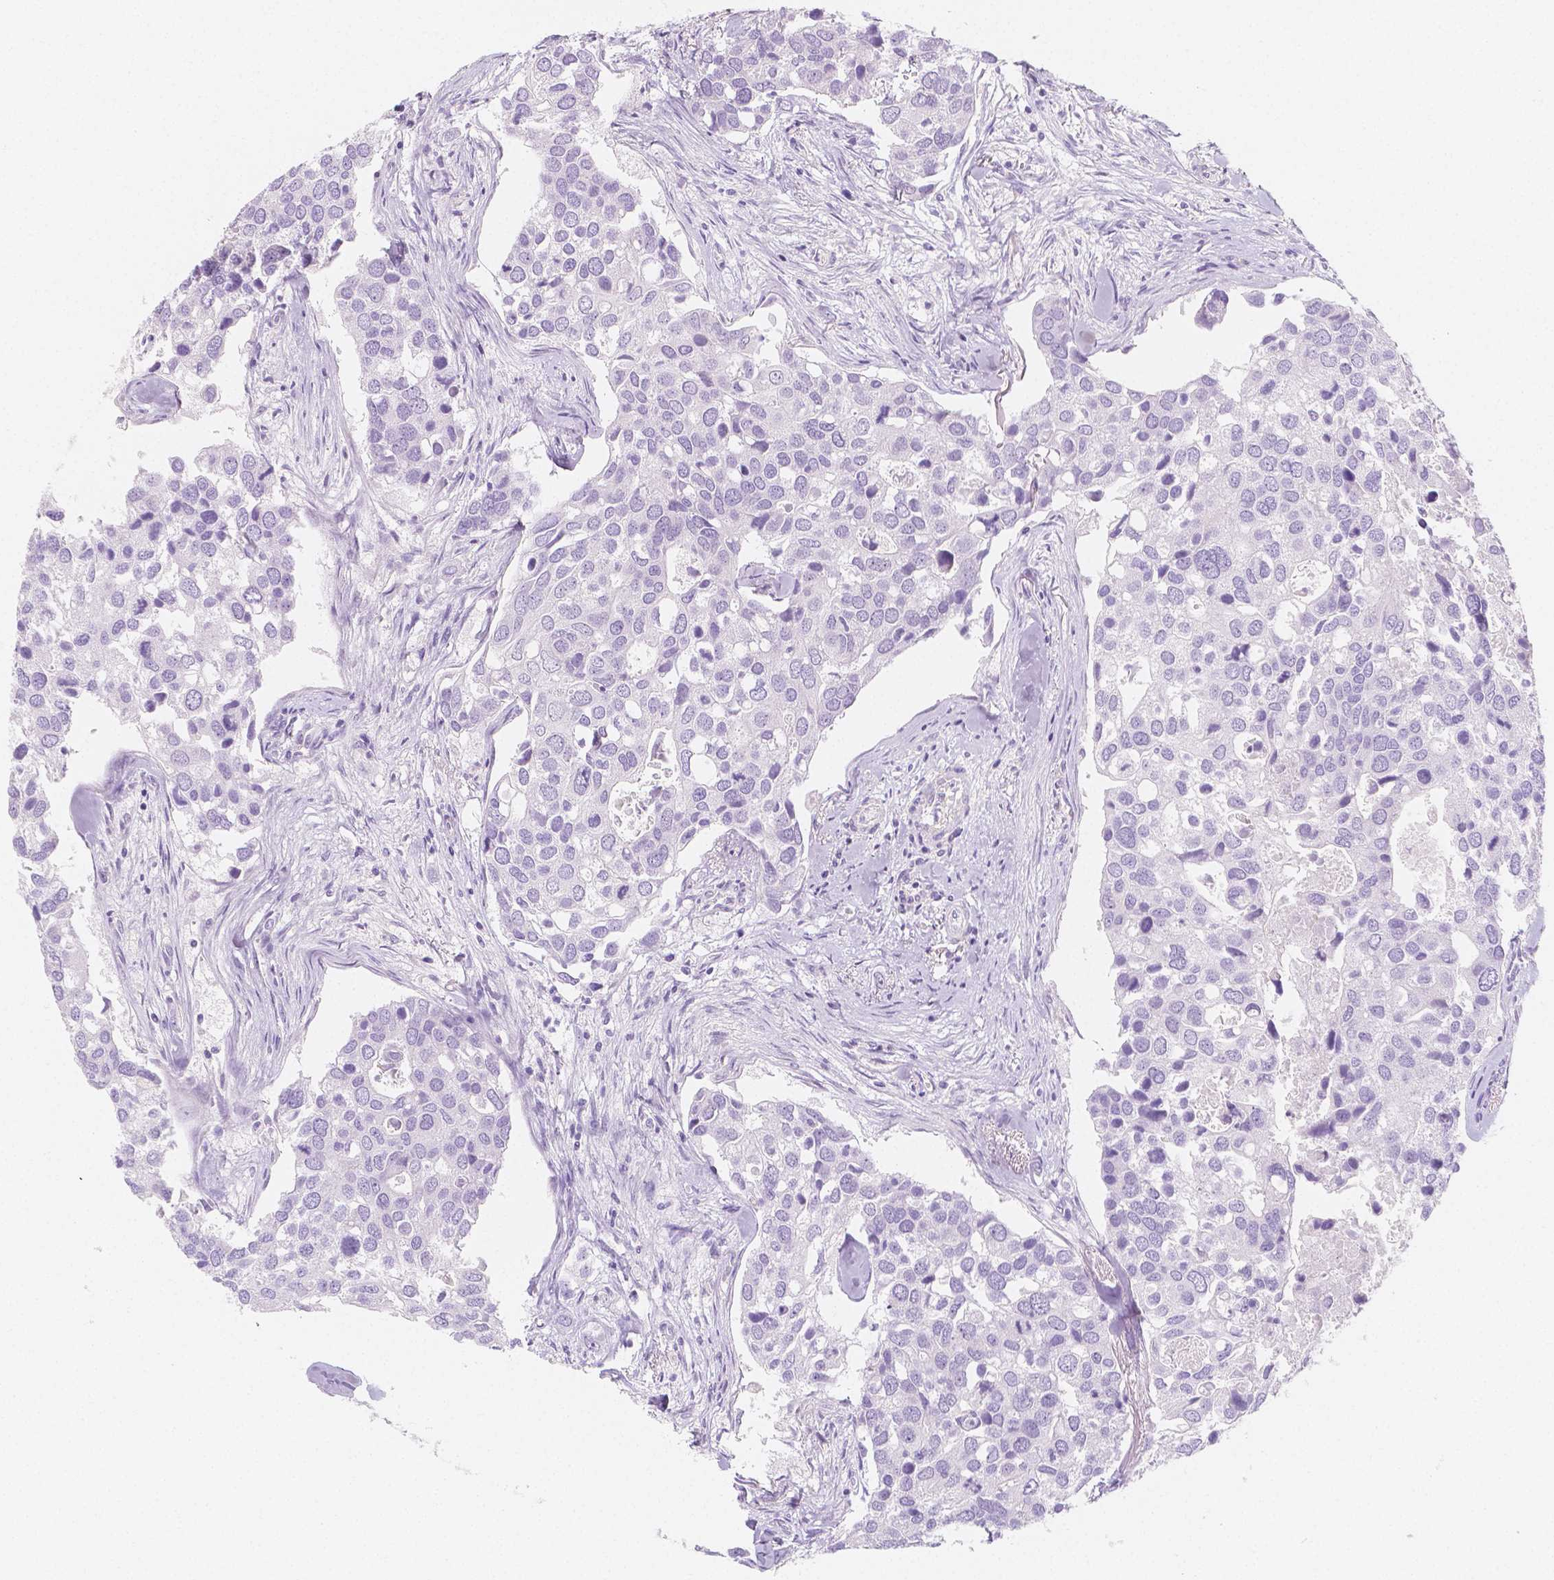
{"staining": {"intensity": "negative", "quantity": "none", "location": "none"}, "tissue": "breast cancer", "cell_type": "Tumor cells", "image_type": "cancer", "snomed": [{"axis": "morphology", "description": "Duct carcinoma"}, {"axis": "topography", "description": "Breast"}], "caption": "A histopathology image of breast cancer stained for a protein displays no brown staining in tumor cells. (Brightfield microscopy of DAB (3,3'-diaminobenzidine) immunohistochemistry at high magnification).", "gene": "MAP1A", "patient": {"sex": "female", "age": 83}}